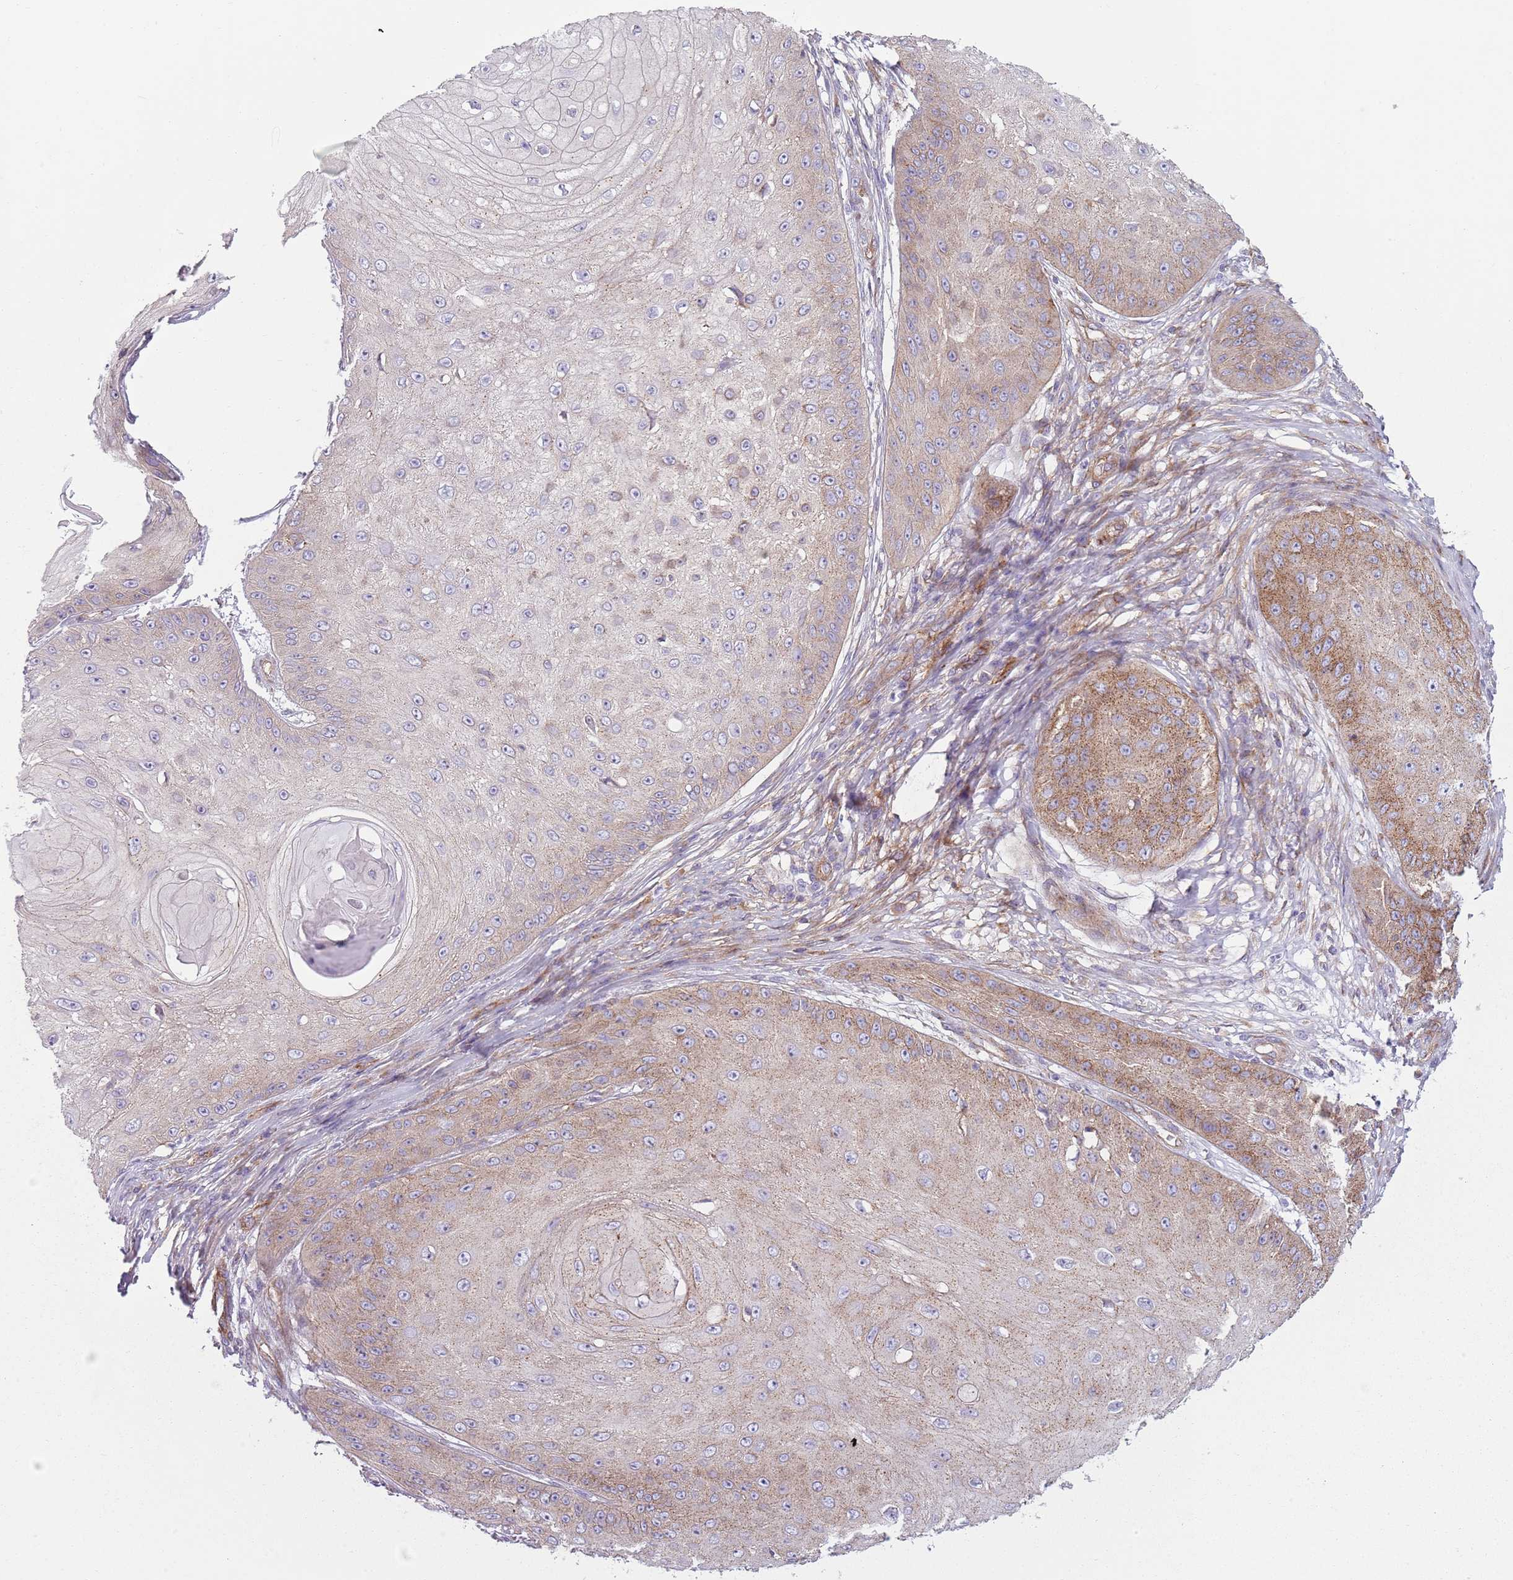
{"staining": {"intensity": "moderate", "quantity": "25%-75%", "location": "cytoplasmic/membranous"}, "tissue": "skin cancer", "cell_type": "Tumor cells", "image_type": "cancer", "snomed": [{"axis": "morphology", "description": "Squamous cell carcinoma, NOS"}, {"axis": "topography", "description": "Skin"}], "caption": "Approximately 25%-75% of tumor cells in skin cancer (squamous cell carcinoma) reveal moderate cytoplasmic/membranous protein expression as visualized by brown immunohistochemical staining.", "gene": "SNX1", "patient": {"sex": "male", "age": 70}}